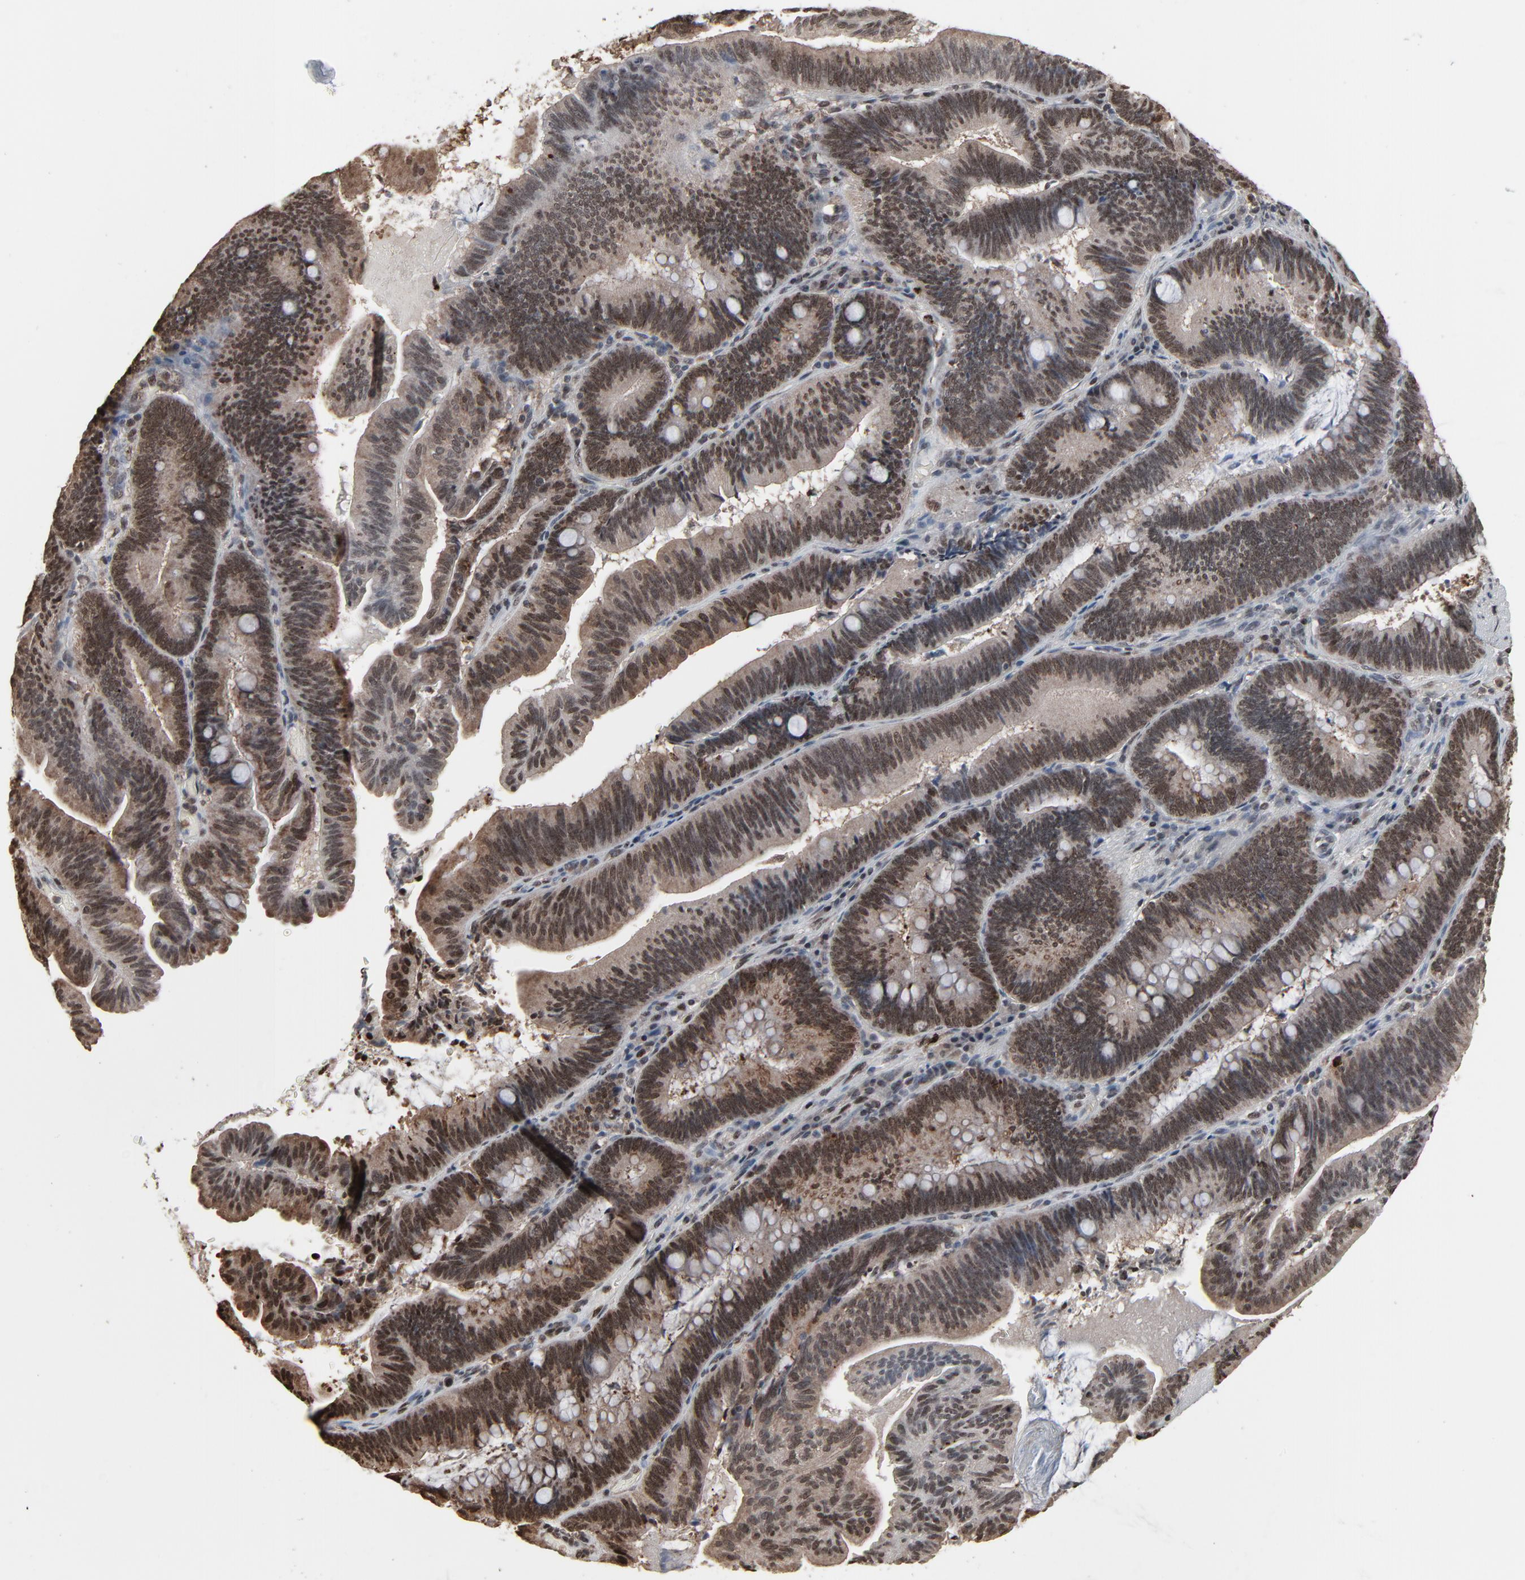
{"staining": {"intensity": "strong", "quantity": "25%-75%", "location": "cytoplasmic/membranous,nuclear"}, "tissue": "pancreatic cancer", "cell_type": "Tumor cells", "image_type": "cancer", "snomed": [{"axis": "morphology", "description": "Adenocarcinoma, NOS"}, {"axis": "topography", "description": "Pancreas"}], "caption": "A photomicrograph of human pancreatic cancer (adenocarcinoma) stained for a protein displays strong cytoplasmic/membranous and nuclear brown staining in tumor cells. (DAB (3,3'-diaminobenzidine) IHC with brightfield microscopy, high magnification).", "gene": "MEIS2", "patient": {"sex": "male", "age": 82}}